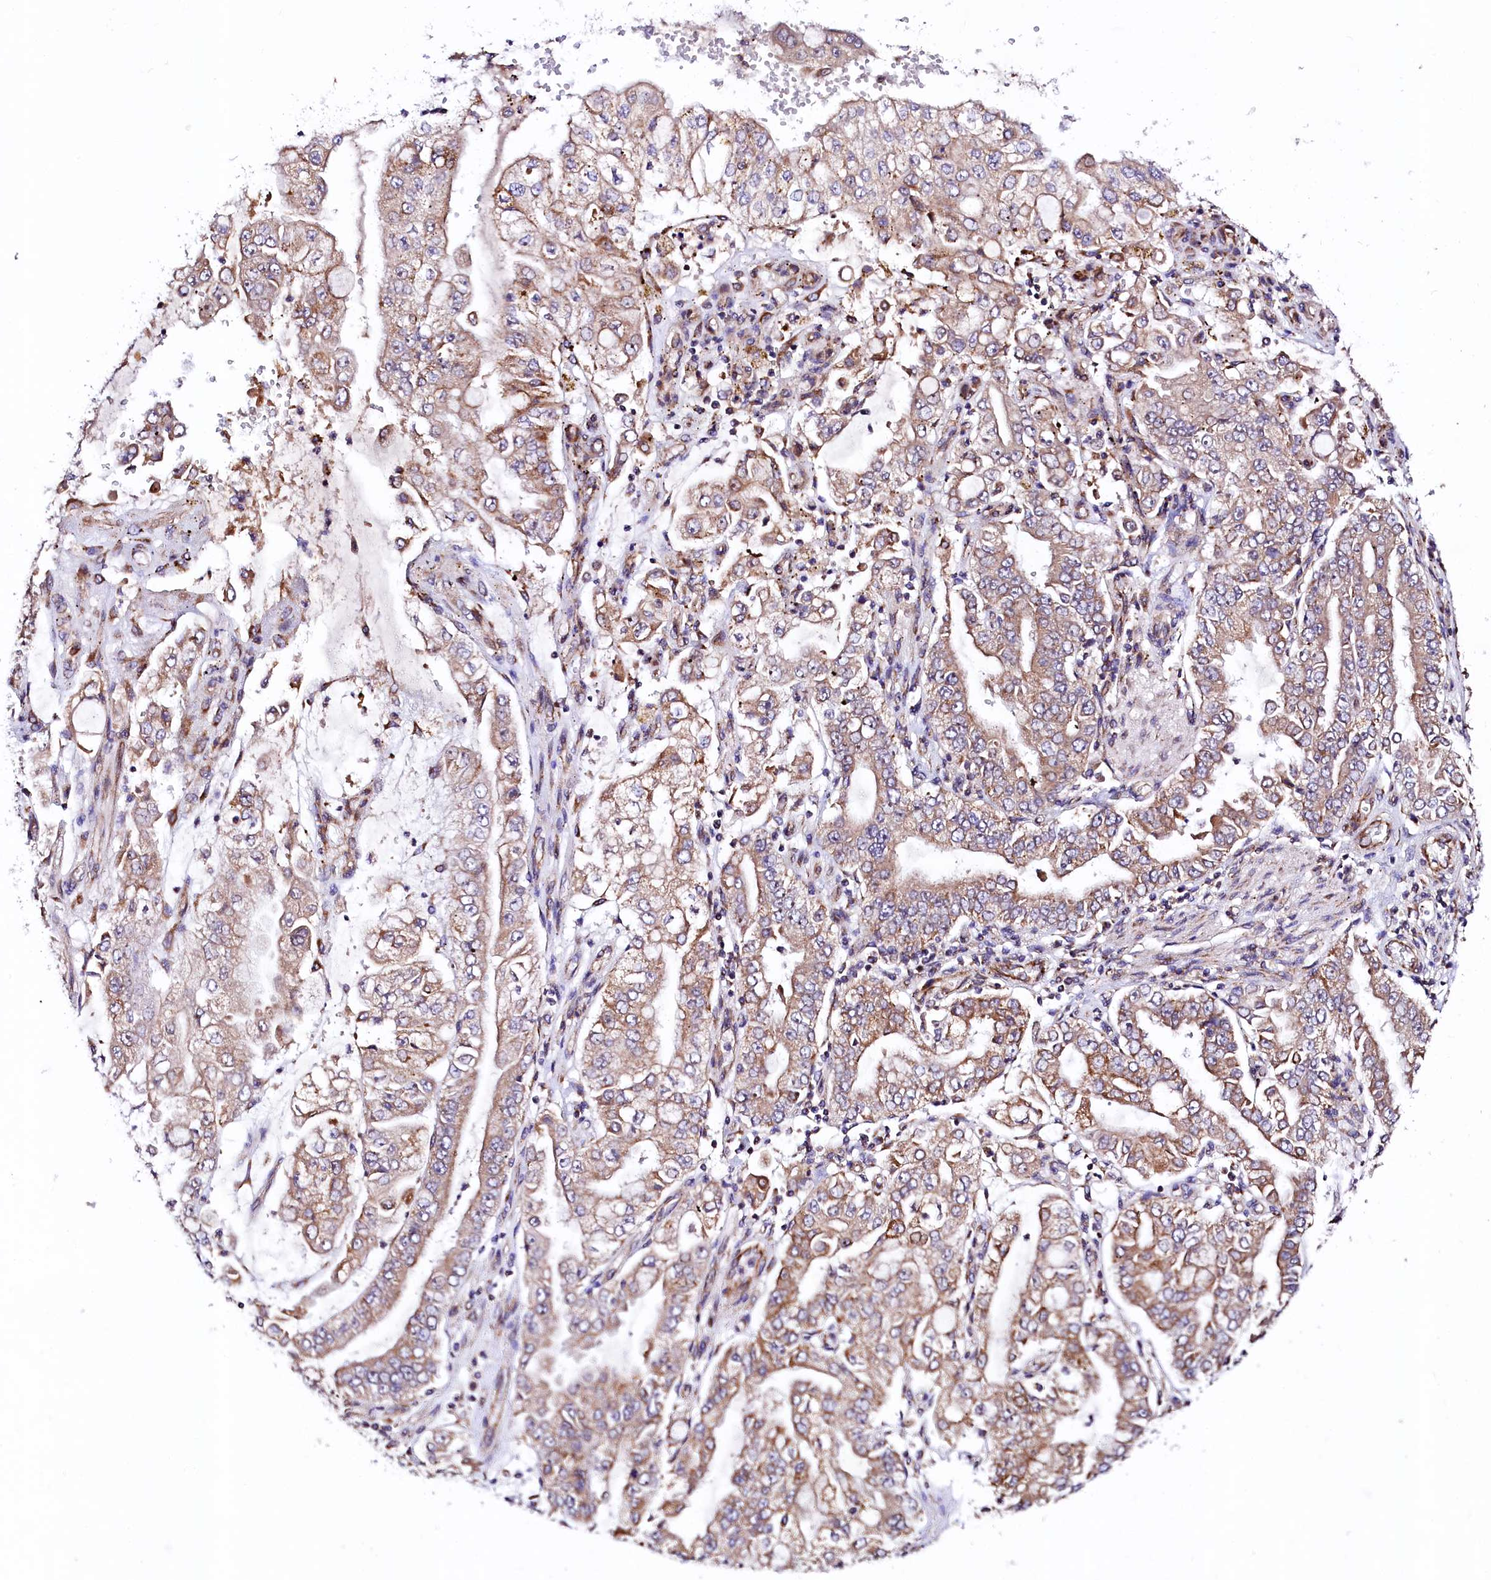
{"staining": {"intensity": "moderate", "quantity": ">75%", "location": "cytoplasmic/membranous"}, "tissue": "stomach cancer", "cell_type": "Tumor cells", "image_type": "cancer", "snomed": [{"axis": "morphology", "description": "Adenocarcinoma, NOS"}, {"axis": "topography", "description": "Stomach"}], "caption": "An image of human stomach cancer (adenocarcinoma) stained for a protein demonstrates moderate cytoplasmic/membranous brown staining in tumor cells. (IHC, brightfield microscopy, high magnification).", "gene": "UBE3C", "patient": {"sex": "male", "age": 76}}